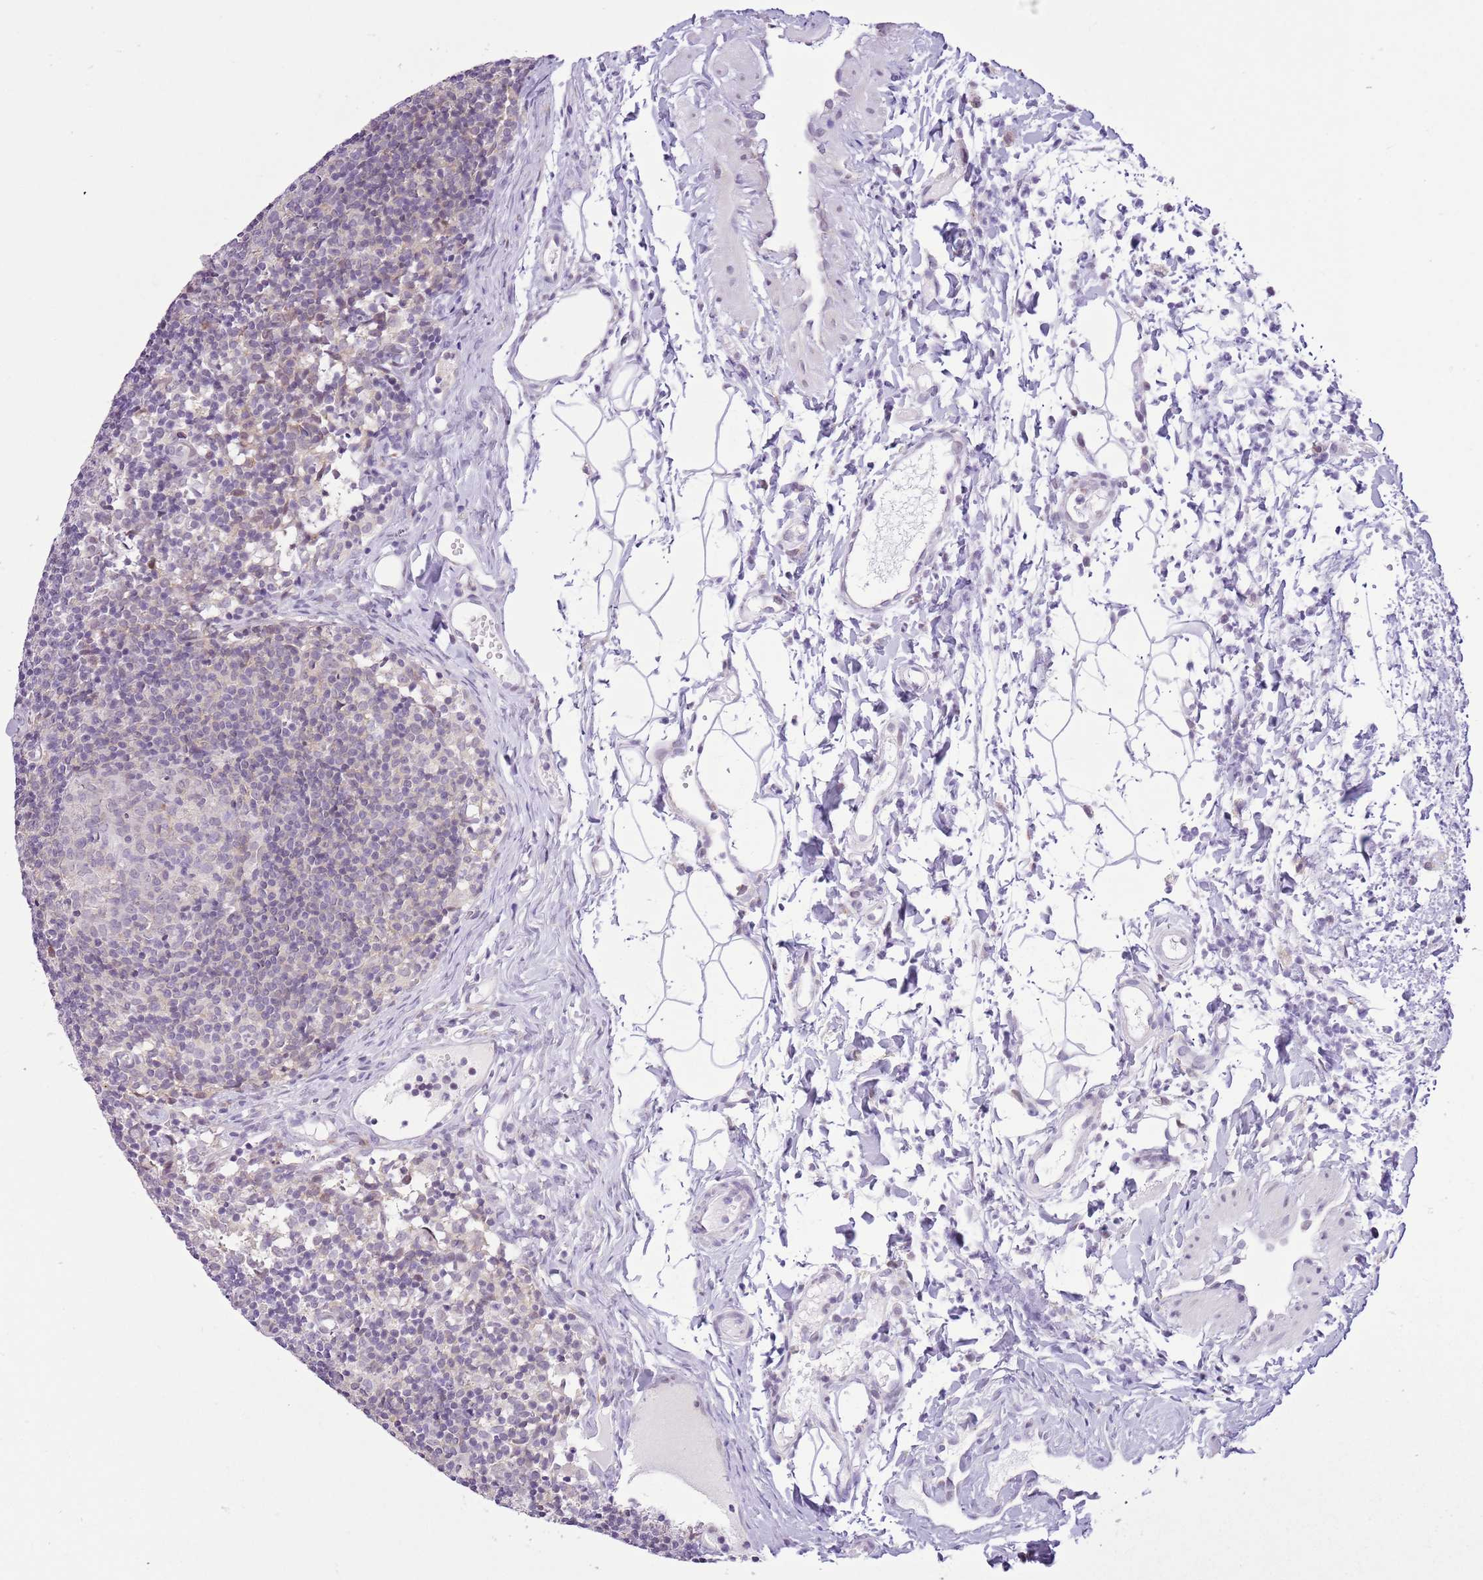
{"staining": {"intensity": "negative", "quantity": "none", "location": "none"}, "tissue": "lymph node", "cell_type": "Germinal center cells", "image_type": "normal", "snomed": [{"axis": "morphology", "description": "Normal tissue, NOS"}, {"axis": "topography", "description": "Lymph node"}], "caption": "The histopathology image displays no significant expression in germinal center cells of lymph node.", "gene": "ZNF576", "patient": {"sex": "female", "age": 37}}